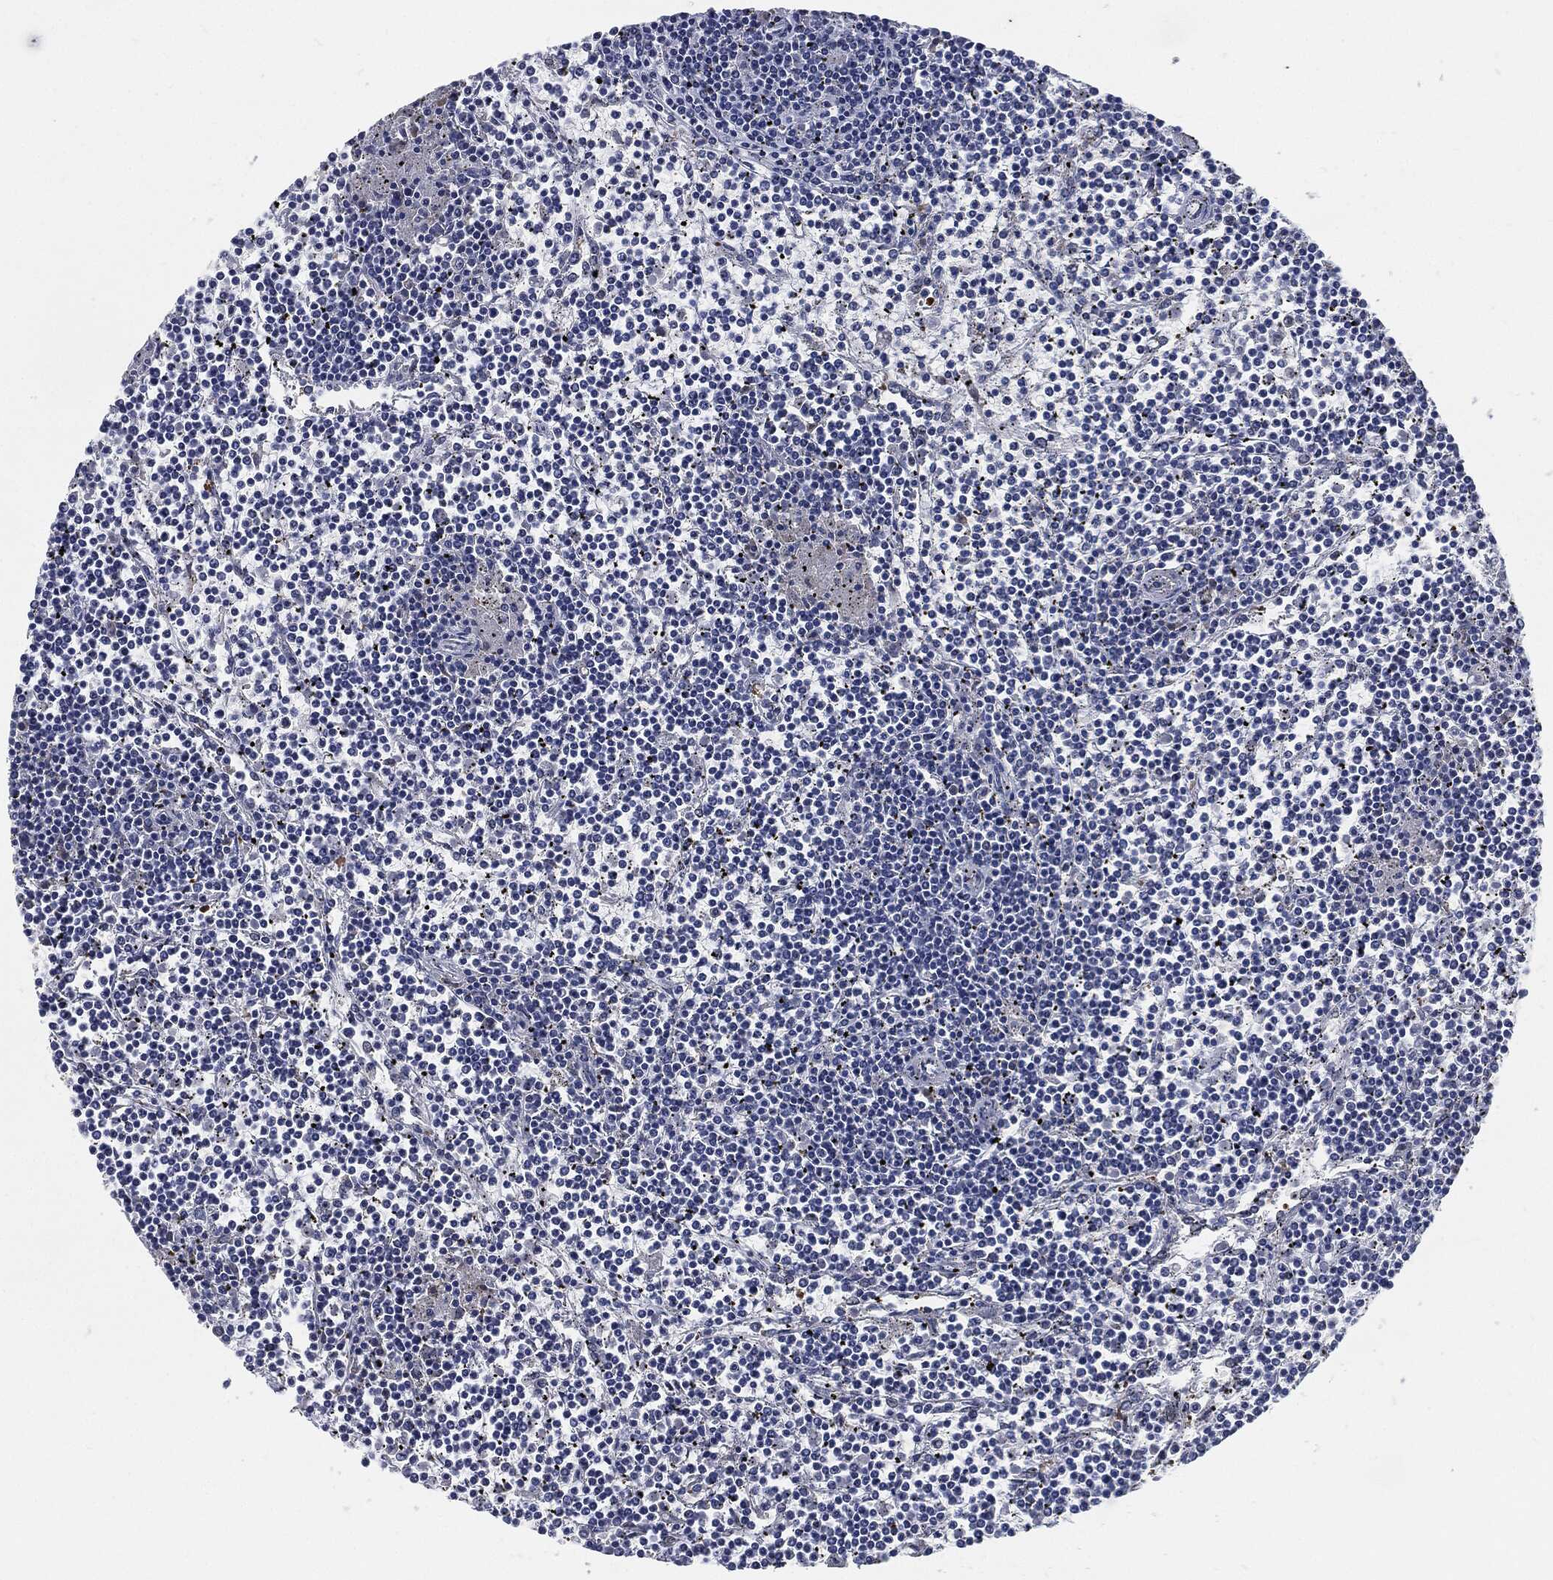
{"staining": {"intensity": "negative", "quantity": "none", "location": "none"}, "tissue": "lymphoma", "cell_type": "Tumor cells", "image_type": "cancer", "snomed": [{"axis": "morphology", "description": "Malignant lymphoma, non-Hodgkin's type, Low grade"}, {"axis": "topography", "description": "Spleen"}], "caption": "Tumor cells show no significant expression in lymphoma.", "gene": "PROM1", "patient": {"sex": "female", "age": 19}}